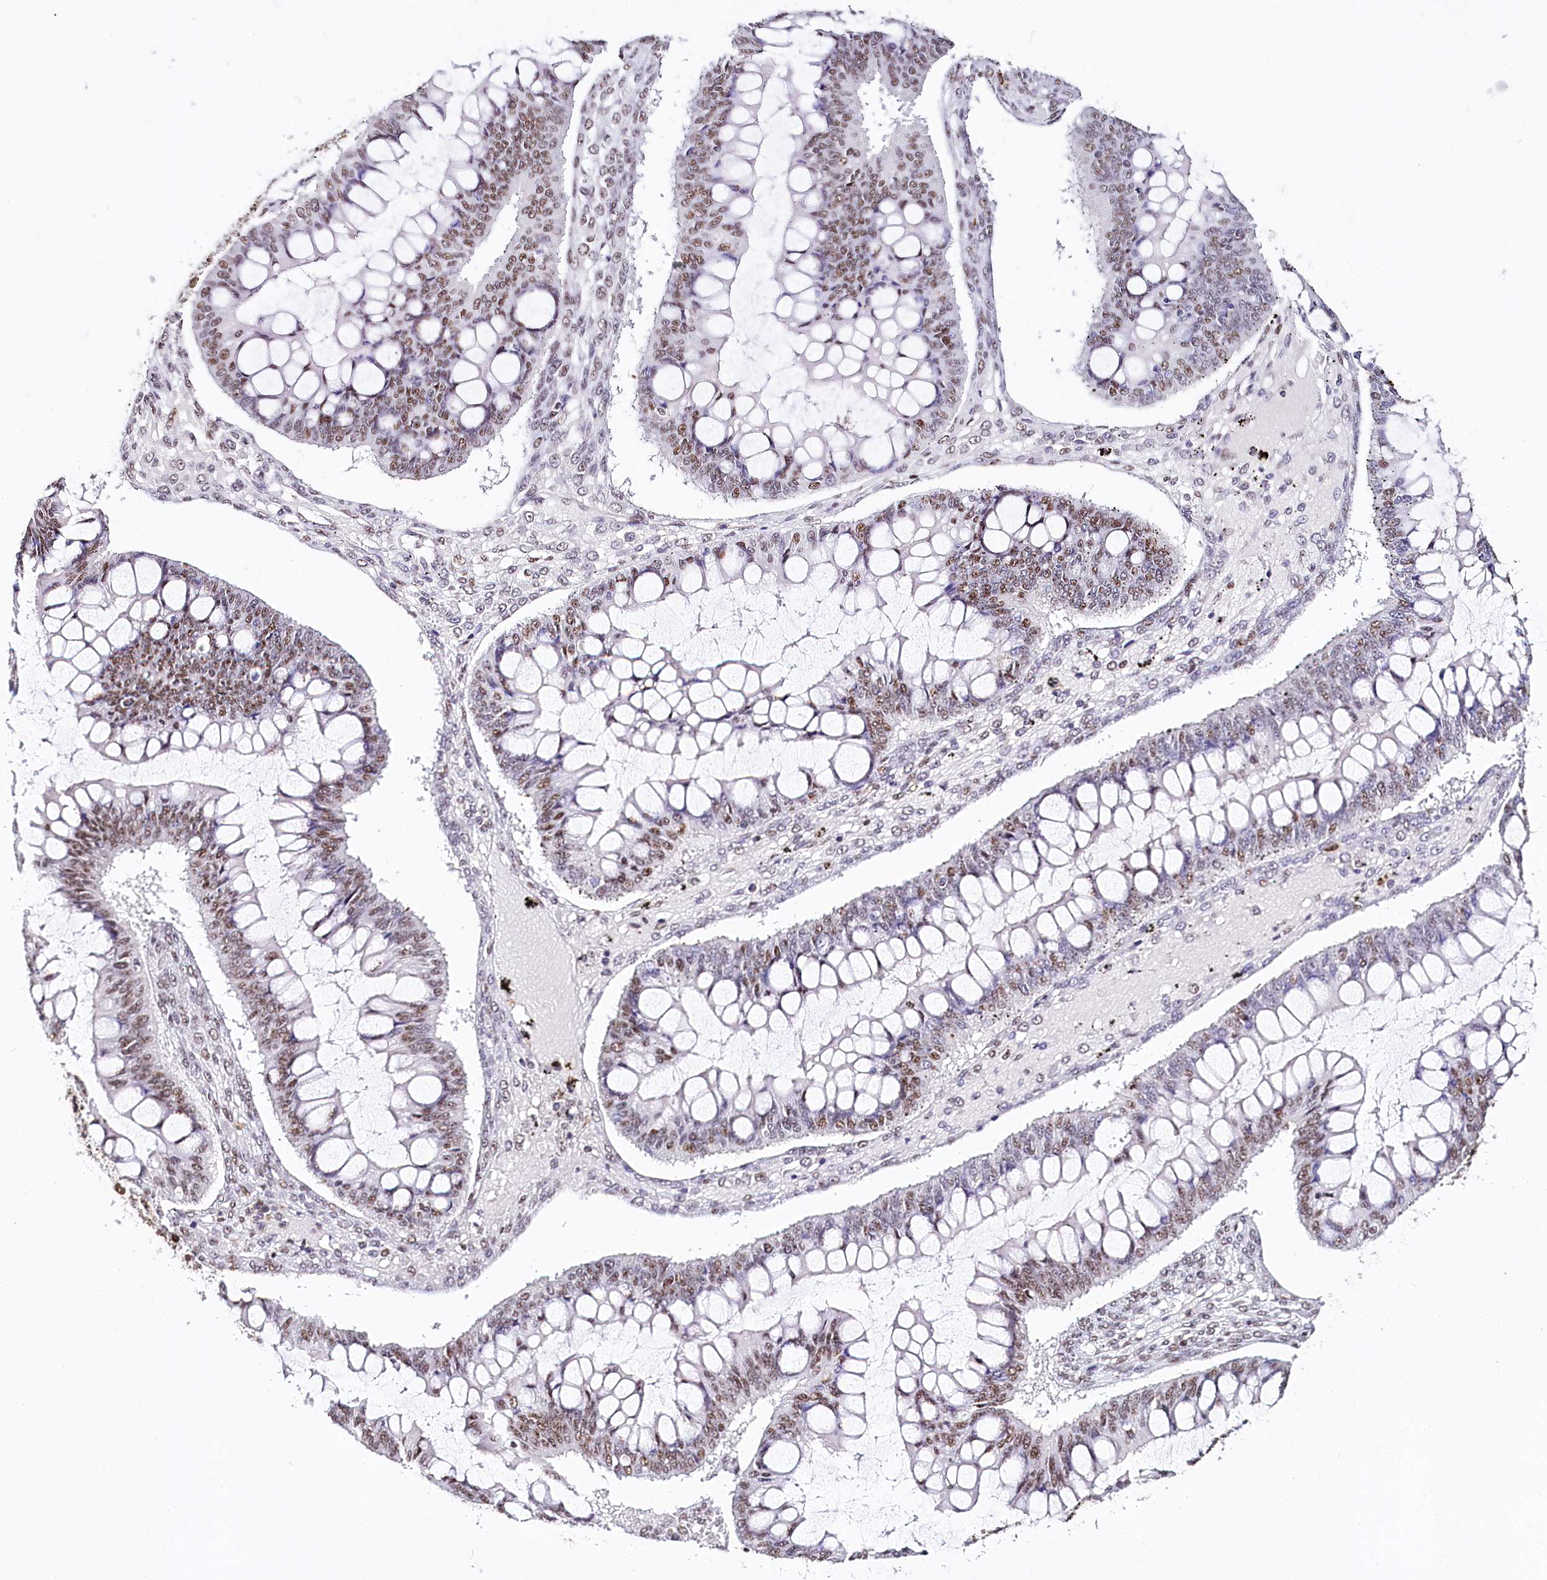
{"staining": {"intensity": "moderate", "quantity": ">75%", "location": "nuclear"}, "tissue": "ovarian cancer", "cell_type": "Tumor cells", "image_type": "cancer", "snomed": [{"axis": "morphology", "description": "Cystadenocarcinoma, mucinous, NOS"}, {"axis": "topography", "description": "Ovary"}], "caption": "Brown immunohistochemical staining in mucinous cystadenocarcinoma (ovarian) reveals moderate nuclear staining in about >75% of tumor cells. The staining was performed using DAB, with brown indicating positive protein expression. Nuclei are stained blue with hematoxylin.", "gene": "BARD1", "patient": {"sex": "female", "age": 73}}